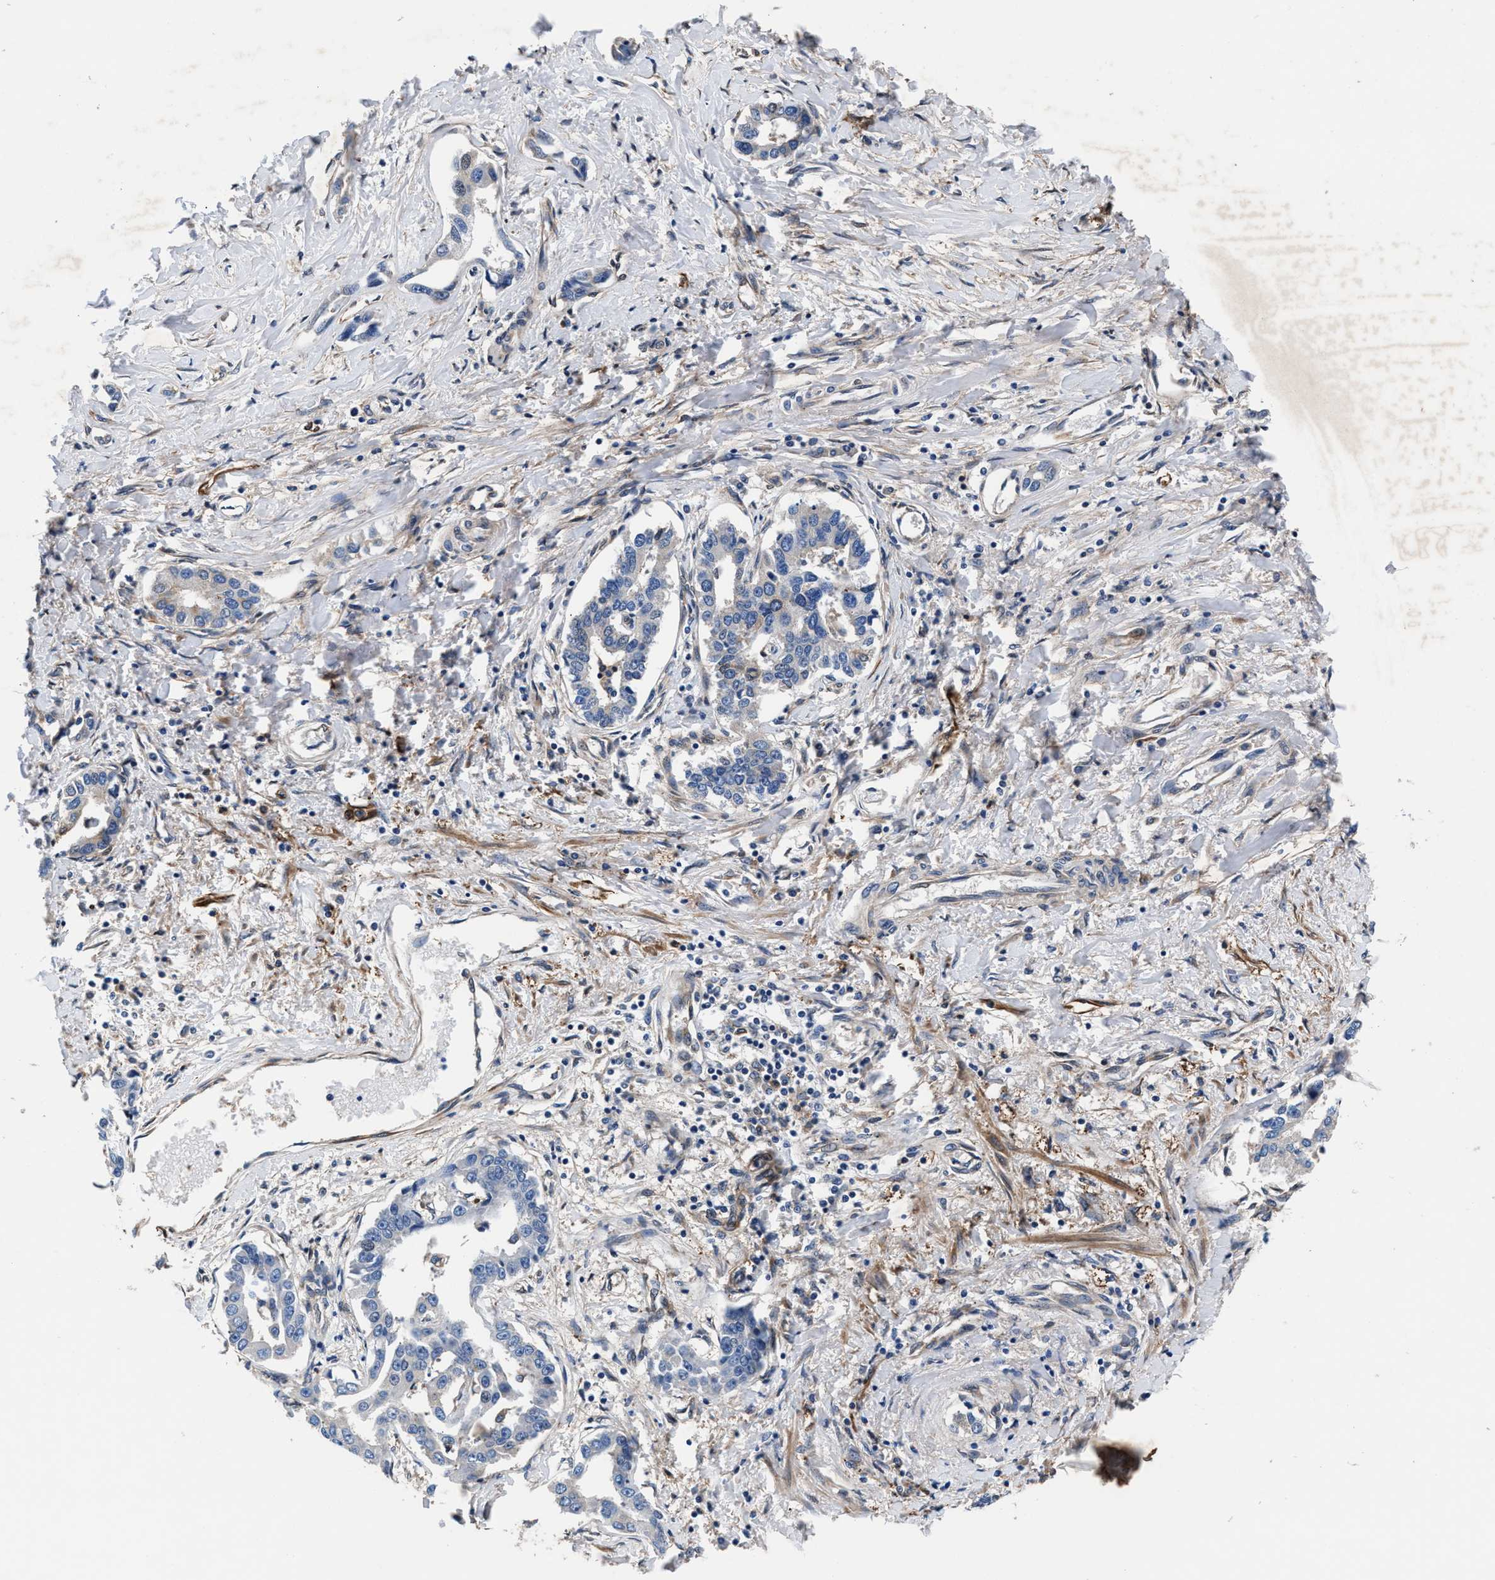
{"staining": {"intensity": "negative", "quantity": "none", "location": "none"}, "tissue": "liver cancer", "cell_type": "Tumor cells", "image_type": "cancer", "snomed": [{"axis": "morphology", "description": "Cholangiocarcinoma"}, {"axis": "topography", "description": "Liver"}], "caption": "An IHC photomicrograph of cholangiocarcinoma (liver) is shown. There is no staining in tumor cells of cholangiocarcinoma (liver).", "gene": "SH3GL1", "patient": {"sex": "male", "age": 59}}